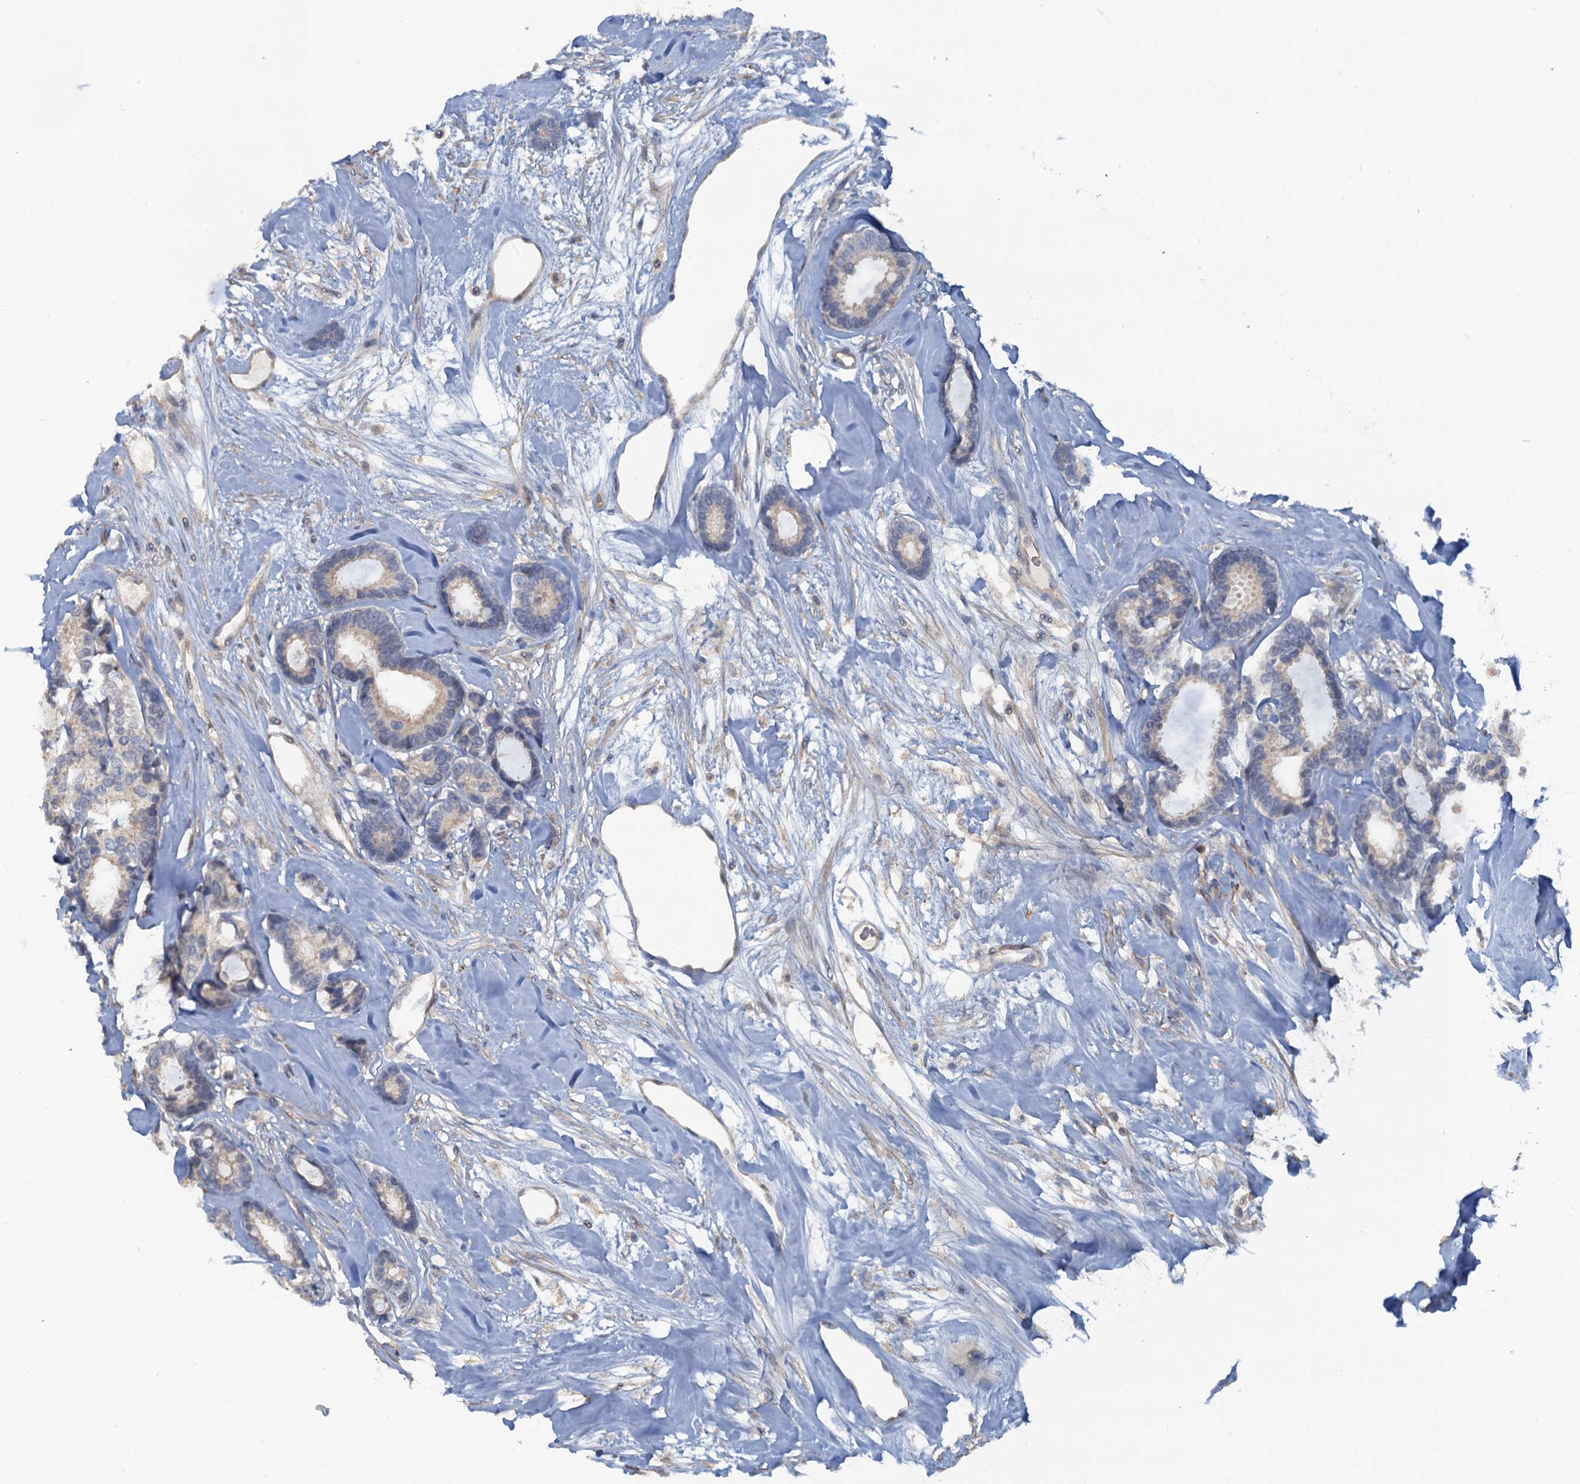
{"staining": {"intensity": "negative", "quantity": "none", "location": "none"}, "tissue": "breast cancer", "cell_type": "Tumor cells", "image_type": "cancer", "snomed": [{"axis": "morphology", "description": "Duct carcinoma"}, {"axis": "topography", "description": "Breast"}], "caption": "Immunohistochemistry (IHC) histopathology image of human breast cancer stained for a protein (brown), which shows no positivity in tumor cells.", "gene": "MYO16", "patient": {"sex": "female", "age": 87}}